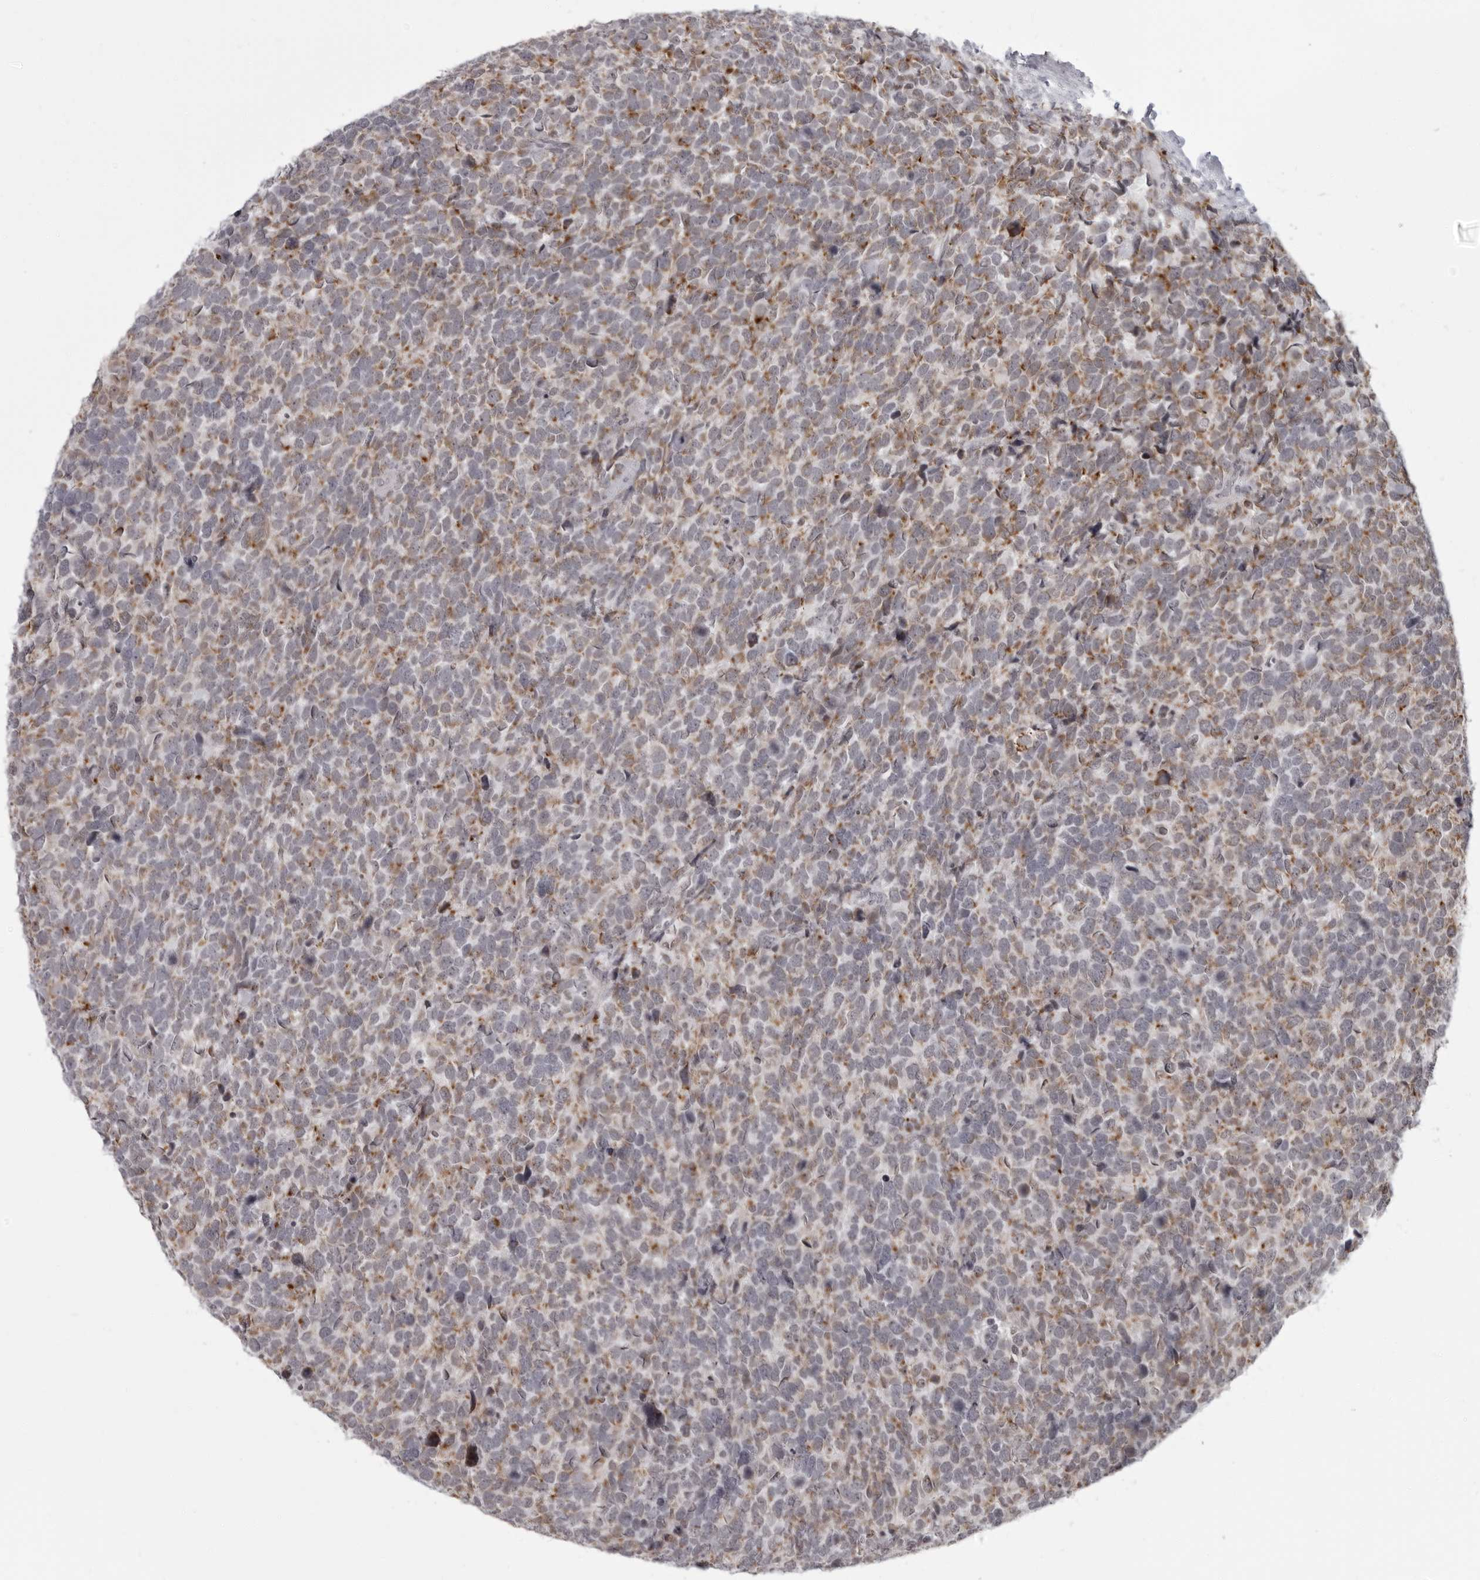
{"staining": {"intensity": "moderate", "quantity": ">75%", "location": "cytoplasmic/membranous"}, "tissue": "urothelial cancer", "cell_type": "Tumor cells", "image_type": "cancer", "snomed": [{"axis": "morphology", "description": "Urothelial carcinoma, High grade"}, {"axis": "topography", "description": "Urinary bladder"}], "caption": "Protein expression analysis of urothelial carcinoma (high-grade) shows moderate cytoplasmic/membranous staining in about >75% of tumor cells. (brown staining indicates protein expression, while blue staining denotes nuclei).", "gene": "RTCA", "patient": {"sex": "female", "age": 82}}